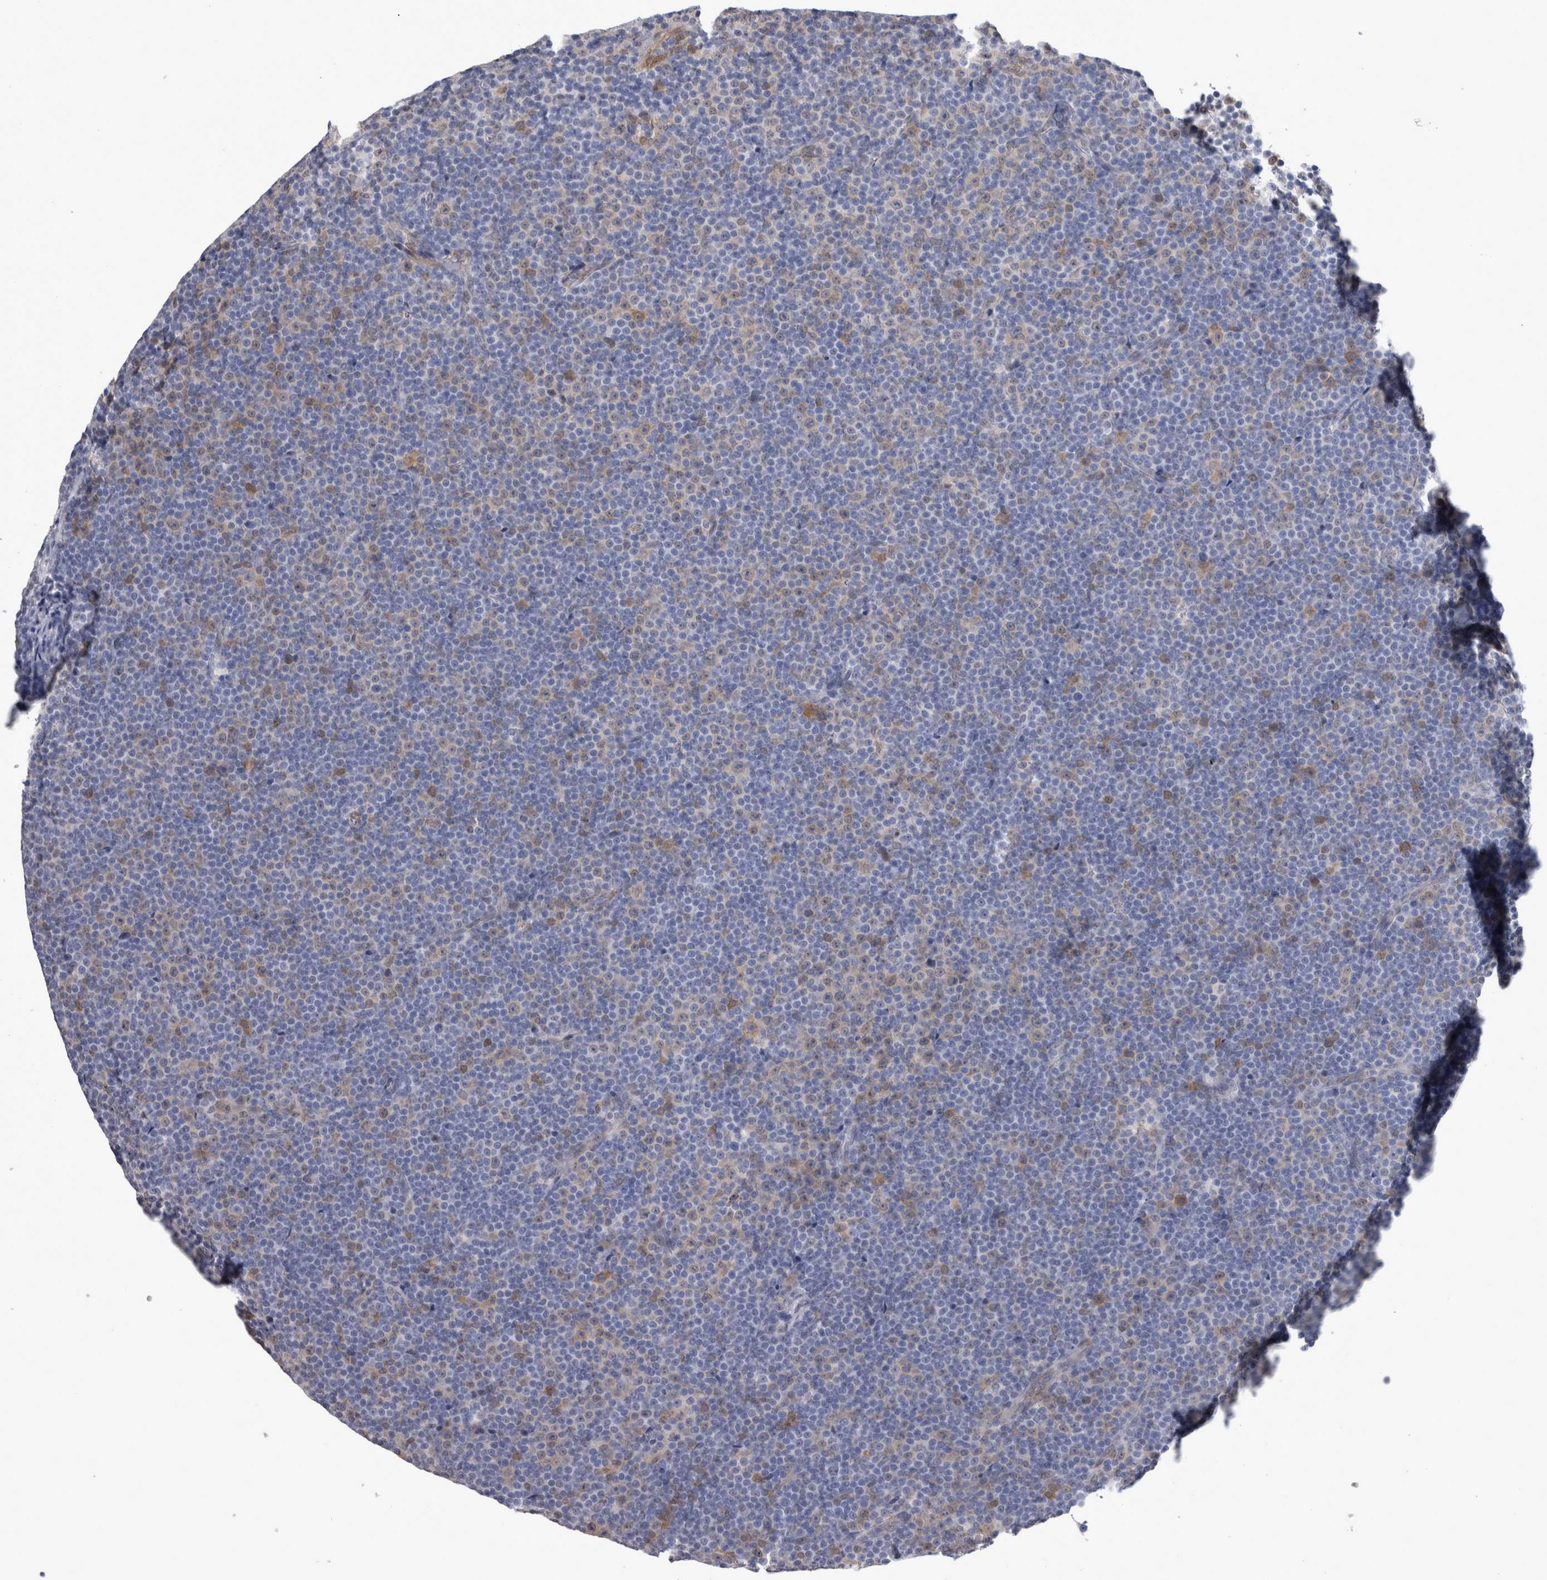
{"staining": {"intensity": "weak", "quantity": "<25%", "location": "cytoplasmic/membranous"}, "tissue": "lymphoma", "cell_type": "Tumor cells", "image_type": "cancer", "snomed": [{"axis": "morphology", "description": "Malignant lymphoma, non-Hodgkin's type, Low grade"}, {"axis": "topography", "description": "Lymph node"}], "caption": "Protein analysis of lymphoma displays no significant expression in tumor cells.", "gene": "ACOT7", "patient": {"sex": "female", "age": 67}}